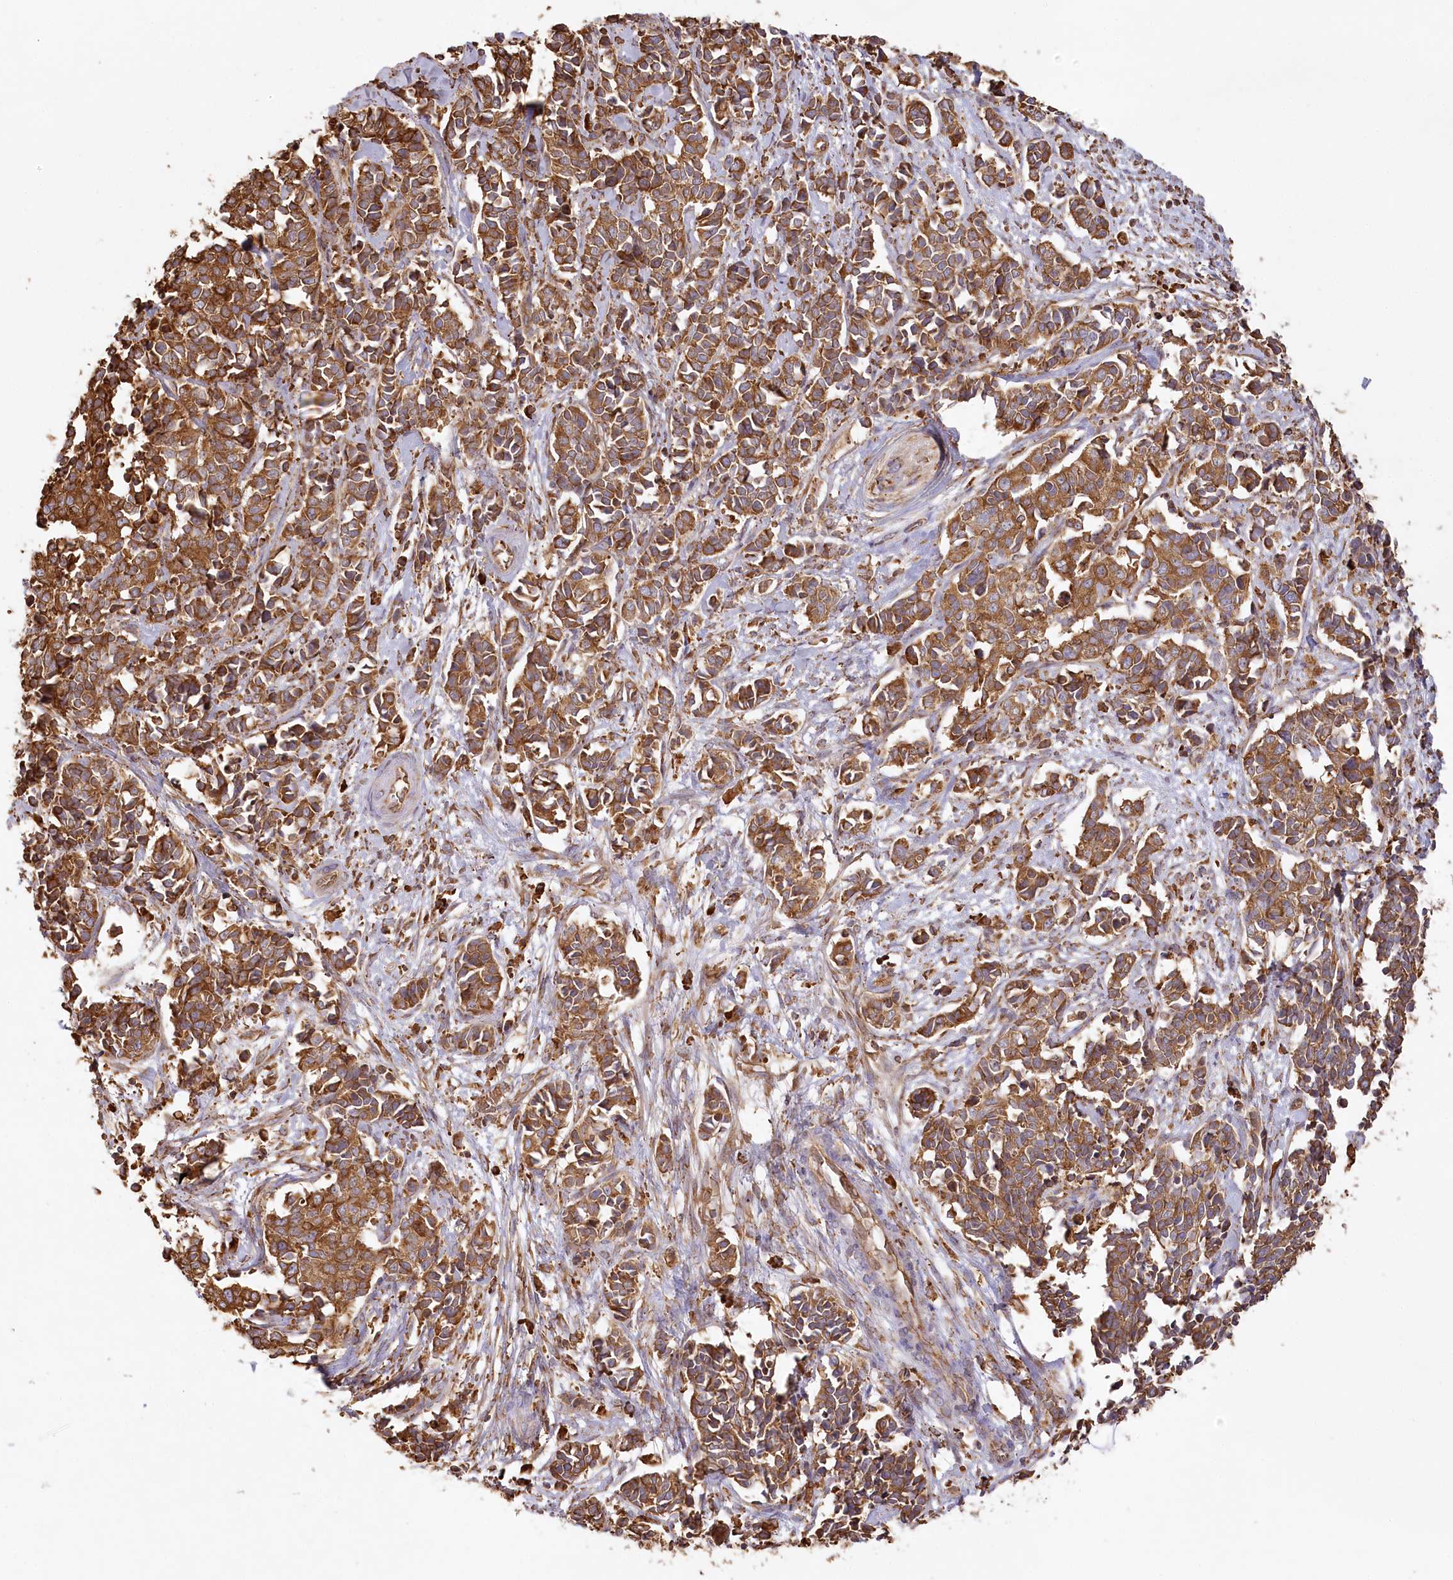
{"staining": {"intensity": "strong", "quantity": ">75%", "location": "cytoplasmic/membranous"}, "tissue": "cervical cancer", "cell_type": "Tumor cells", "image_type": "cancer", "snomed": [{"axis": "morphology", "description": "Normal tissue, NOS"}, {"axis": "morphology", "description": "Squamous cell carcinoma, NOS"}, {"axis": "topography", "description": "Cervix"}], "caption": "IHC image of squamous cell carcinoma (cervical) stained for a protein (brown), which demonstrates high levels of strong cytoplasmic/membranous staining in approximately >75% of tumor cells.", "gene": "ACAP2", "patient": {"sex": "female", "age": 35}}